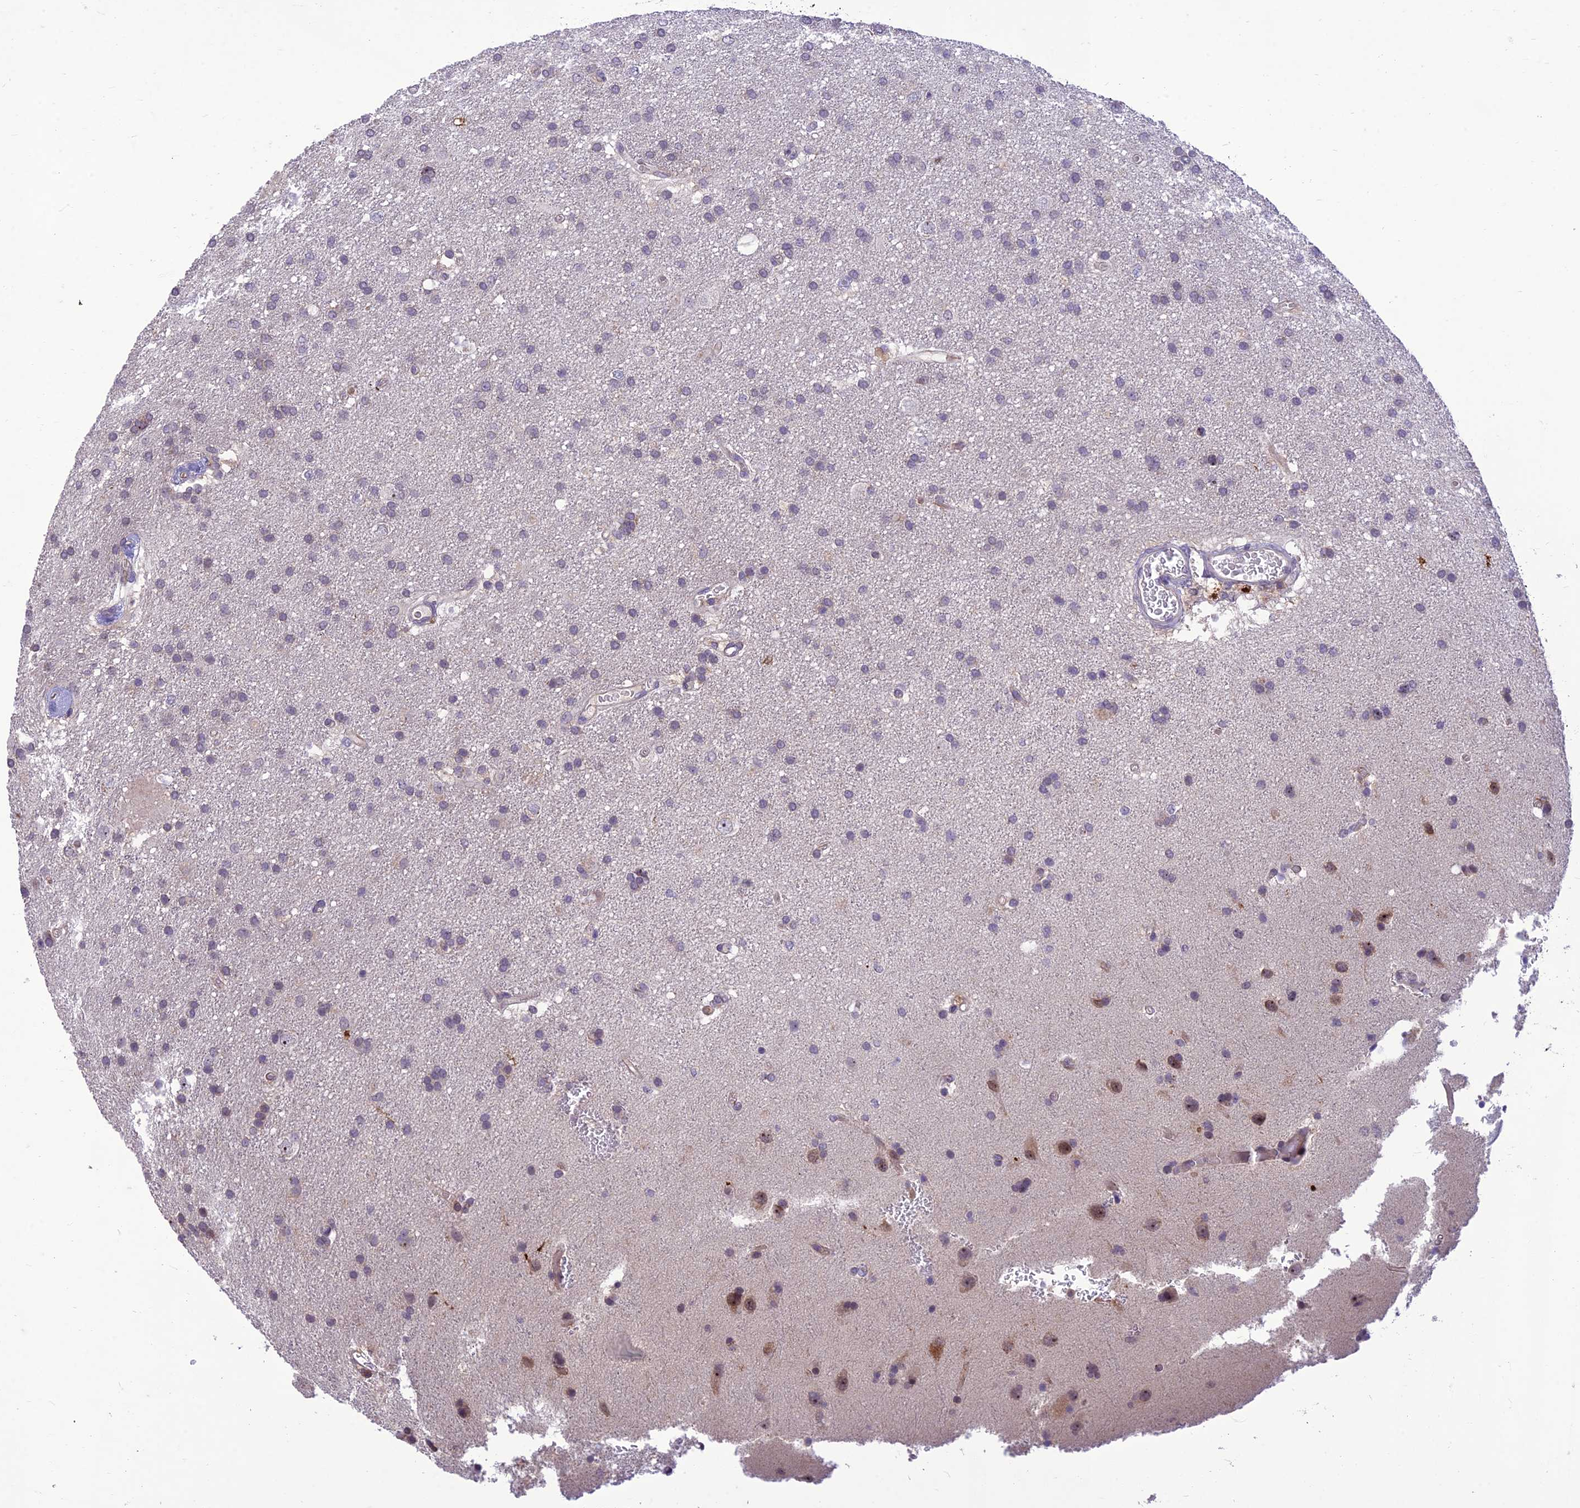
{"staining": {"intensity": "negative", "quantity": "none", "location": "none"}, "tissue": "glioma", "cell_type": "Tumor cells", "image_type": "cancer", "snomed": [{"axis": "morphology", "description": "Glioma, malignant, Low grade"}, {"axis": "topography", "description": "Brain"}], "caption": "Micrograph shows no protein expression in tumor cells of malignant glioma (low-grade) tissue. Brightfield microscopy of IHC stained with DAB (brown) and hematoxylin (blue), captured at high magnification.", "gene": "ITGAE", "patient": {"sex": "male", "age": 66}}